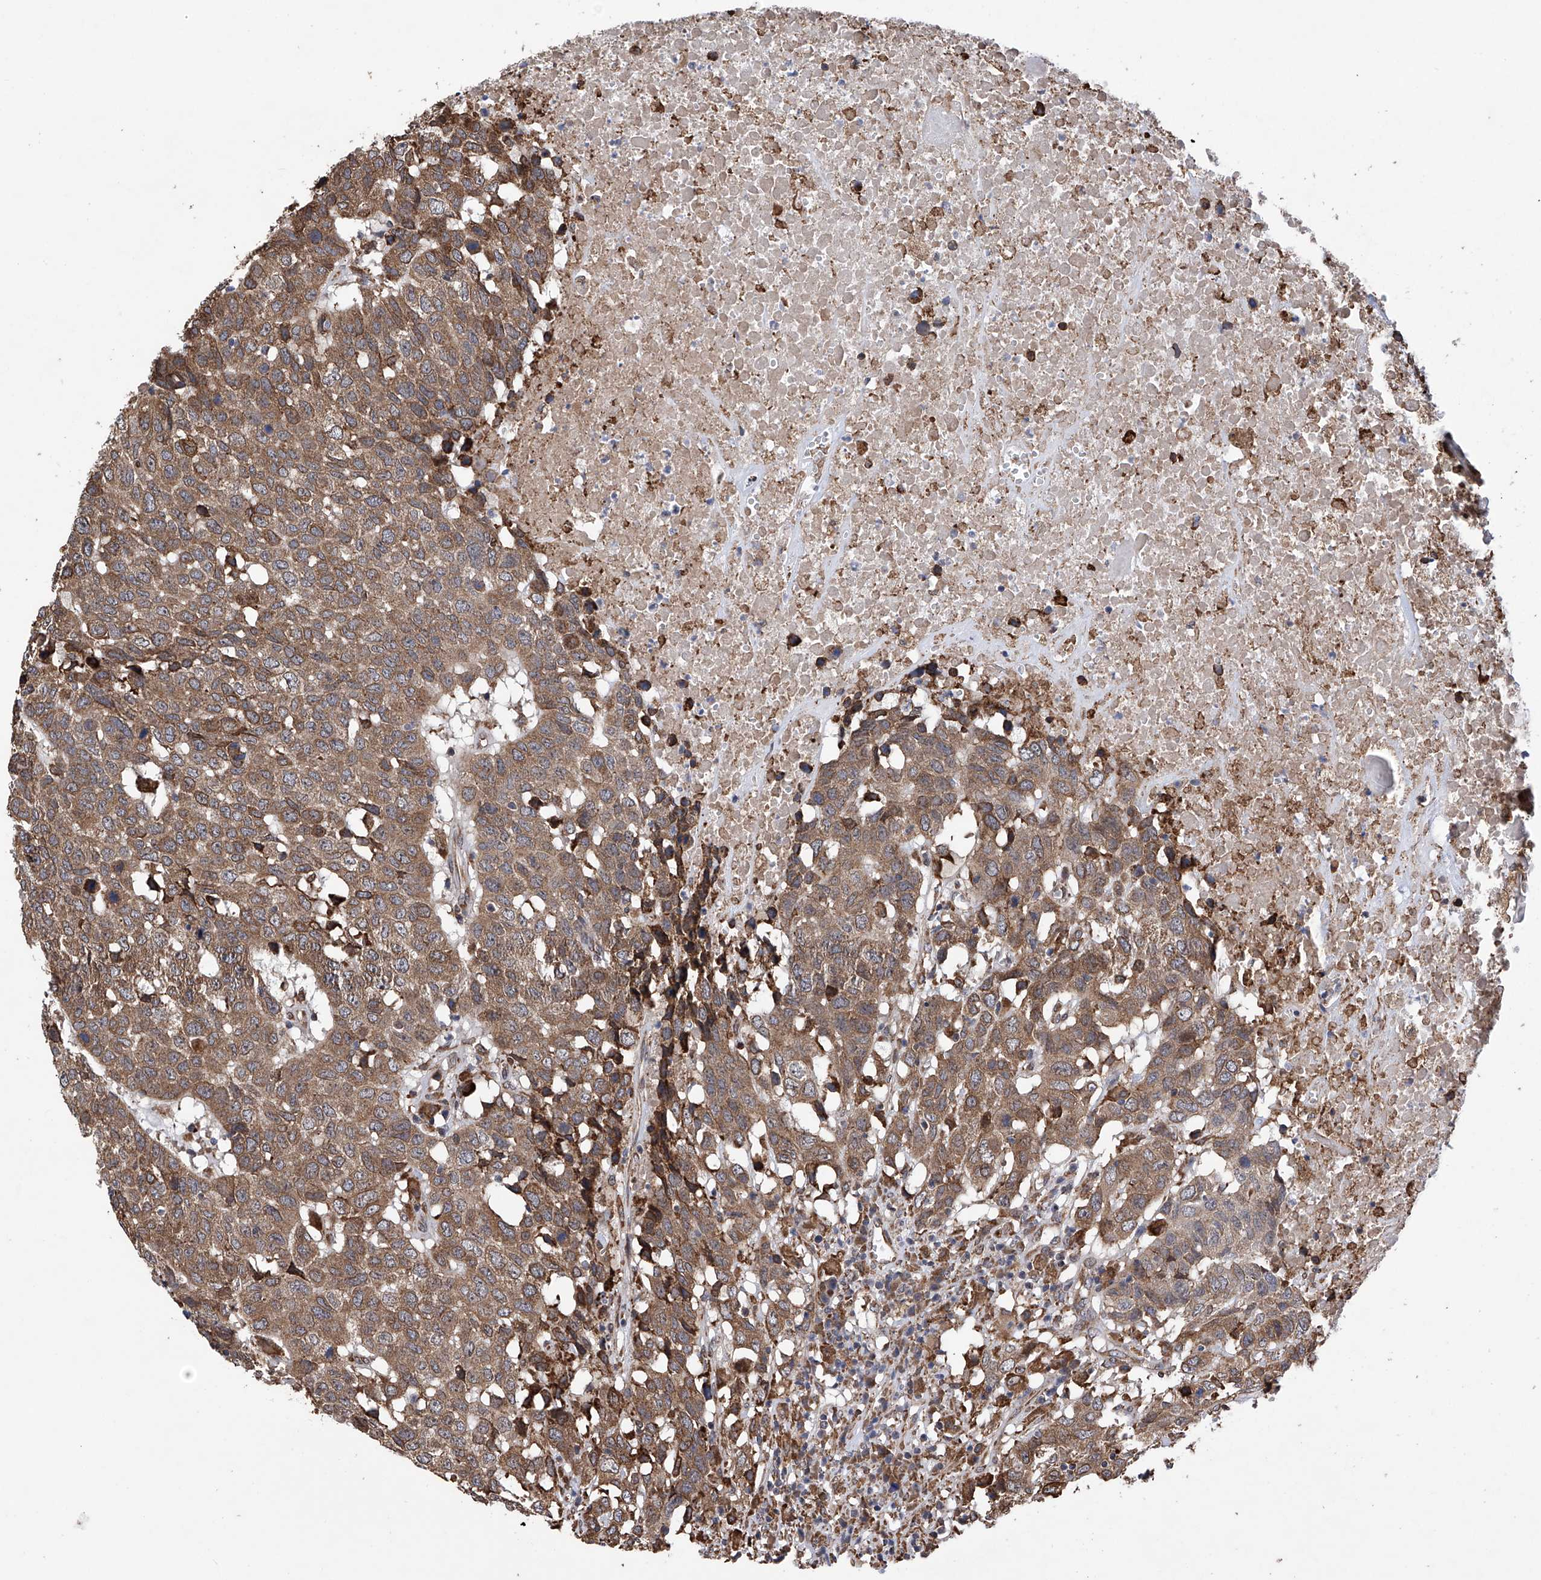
{"staining": {"intensity": "moderate", "quantity": ">75%", "location": "cytoplasmic/membranous"}, "tissue": "head and neck cancer", "cell_type": "Tumor cells", "image_type": "cancer", "snomed": [{"axis": "morphology", "description": "Squamous cell carcinoma, NOS"}, {"axis": "topography", "description": "Head-Neck"}], "caption": "IHC image of neoplastic tissue: head and neck squamous cell carcinoma stained using IHC reveals medium levels of moderate protein expression localized specifically in the cytoplasmic/membranous of tumor cells, appearing as a cytoplasmic/membranous brown color.", "gene": "DNAH8", "patient": {"sex": "male", "age": 66}}